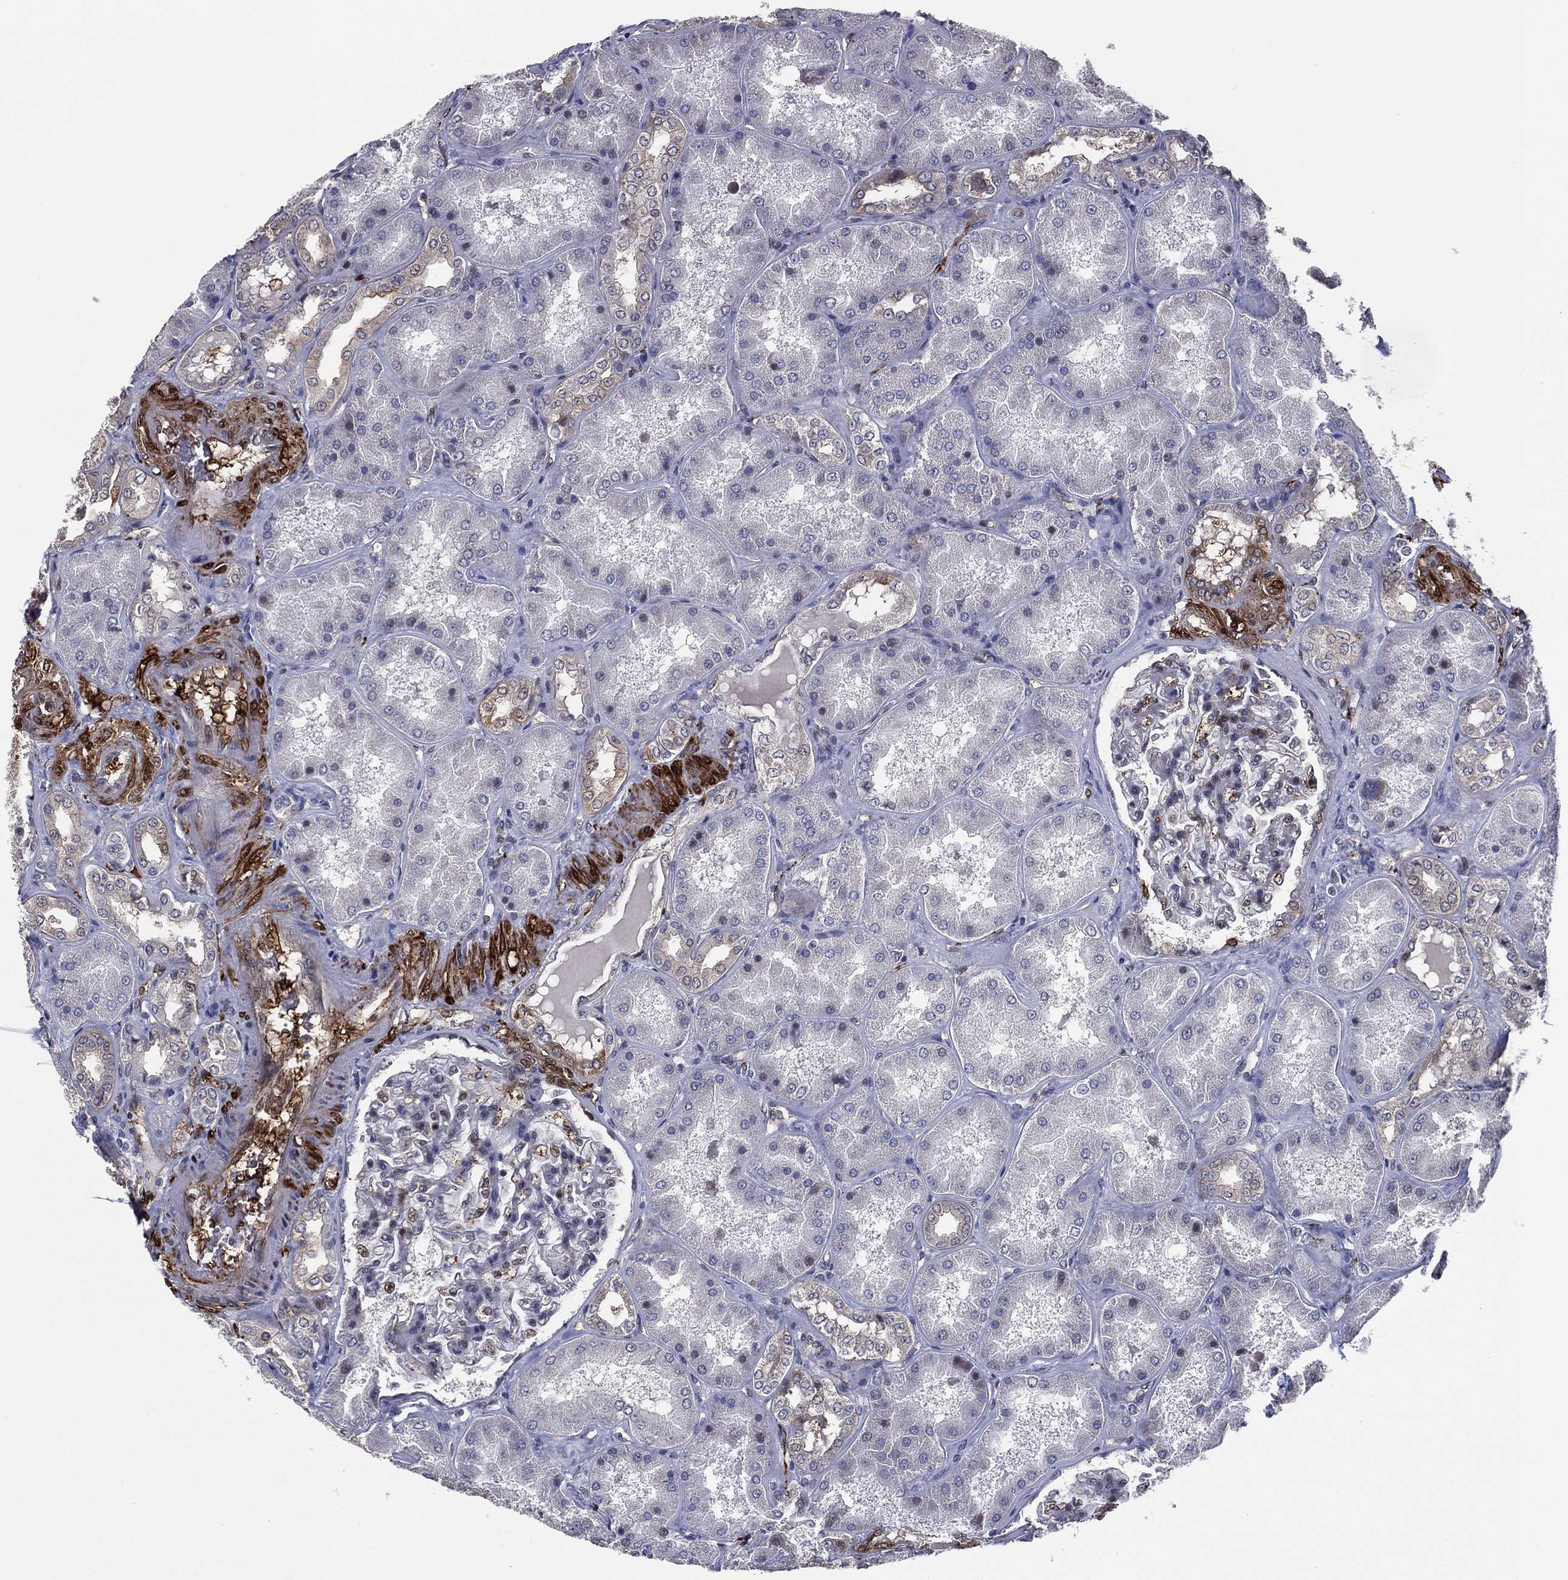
{"staining": {"intensity": "weak", "quantity": "<25%", "location": "nuclear"}, "tissue": "kidney", "cell_type": "Cells in glomeruli", "image_type": "normal", "snomed": [{"axis": "morphology", "description": "Normal tissue, NOS"}, {"axis": "topography", "description": "Kidney"}], "caption": "IHC histopathology image of benign kidney: kidney stained with DAB displays no significant protein staining in cells in glomeruli. (DAB (3,3'-diaminobenzidine) IHC visualized using brightfield microscopy, high magnification).", "gene": "SNCG", "patient": {"sex": "female", "age": 56}}